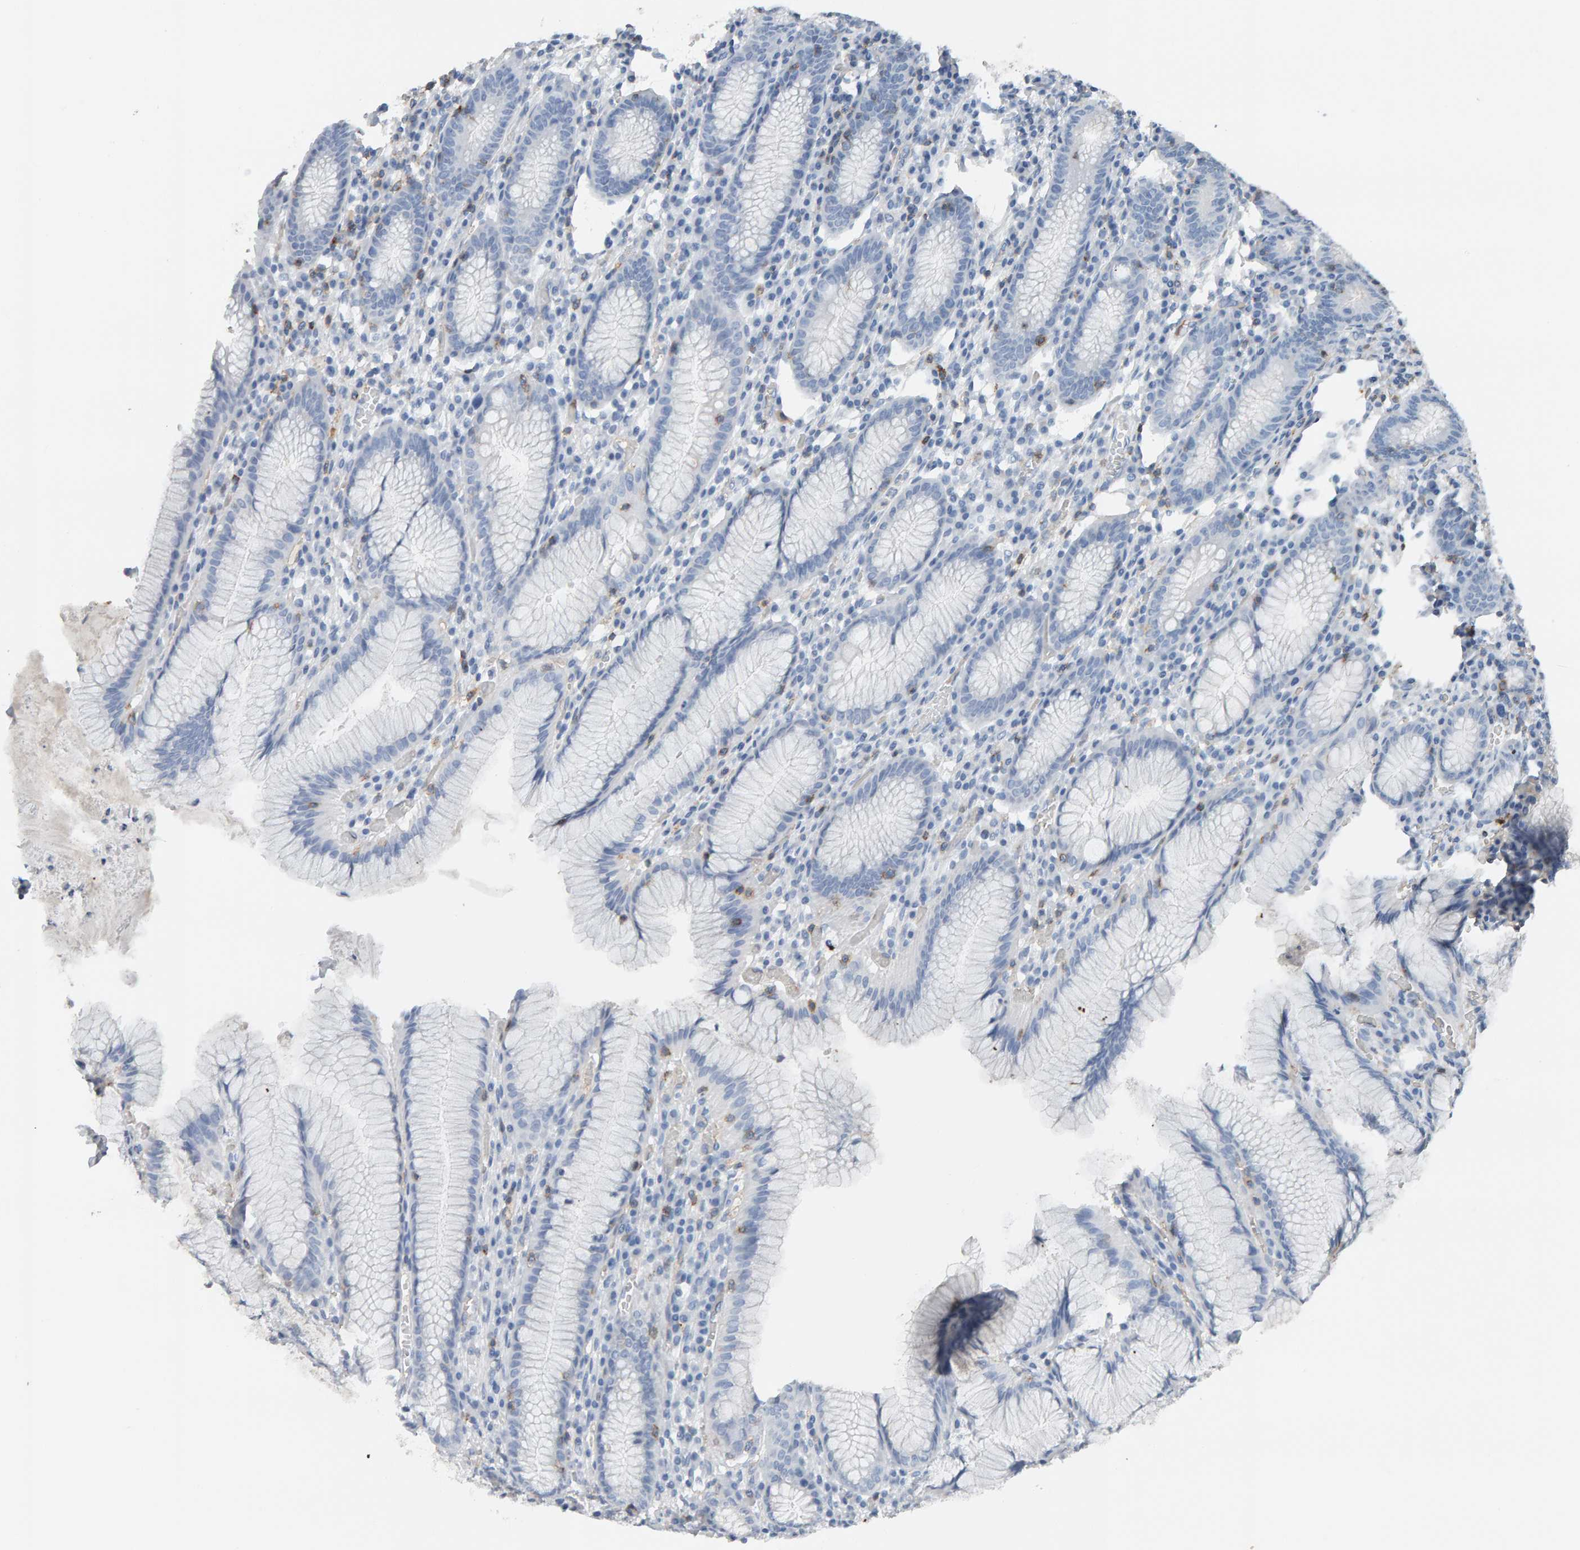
{"staining": {"intensity": "negative", "quantity": "none", "location": "none"}, "tissue": "stomach", "cell_type": "Glandular cells", "image_type": "normal", "snomed": [{"axis": "morphology", "description": "Normal tissue, NOS"}, {"axis": "topography", "description": "Stomach"}], "caption": "Immunohistochemical staining of normal stomach shows no significant expression in glandular cells.", "gene": "FYN", "patient": {"sex": "male", "age": 55}}